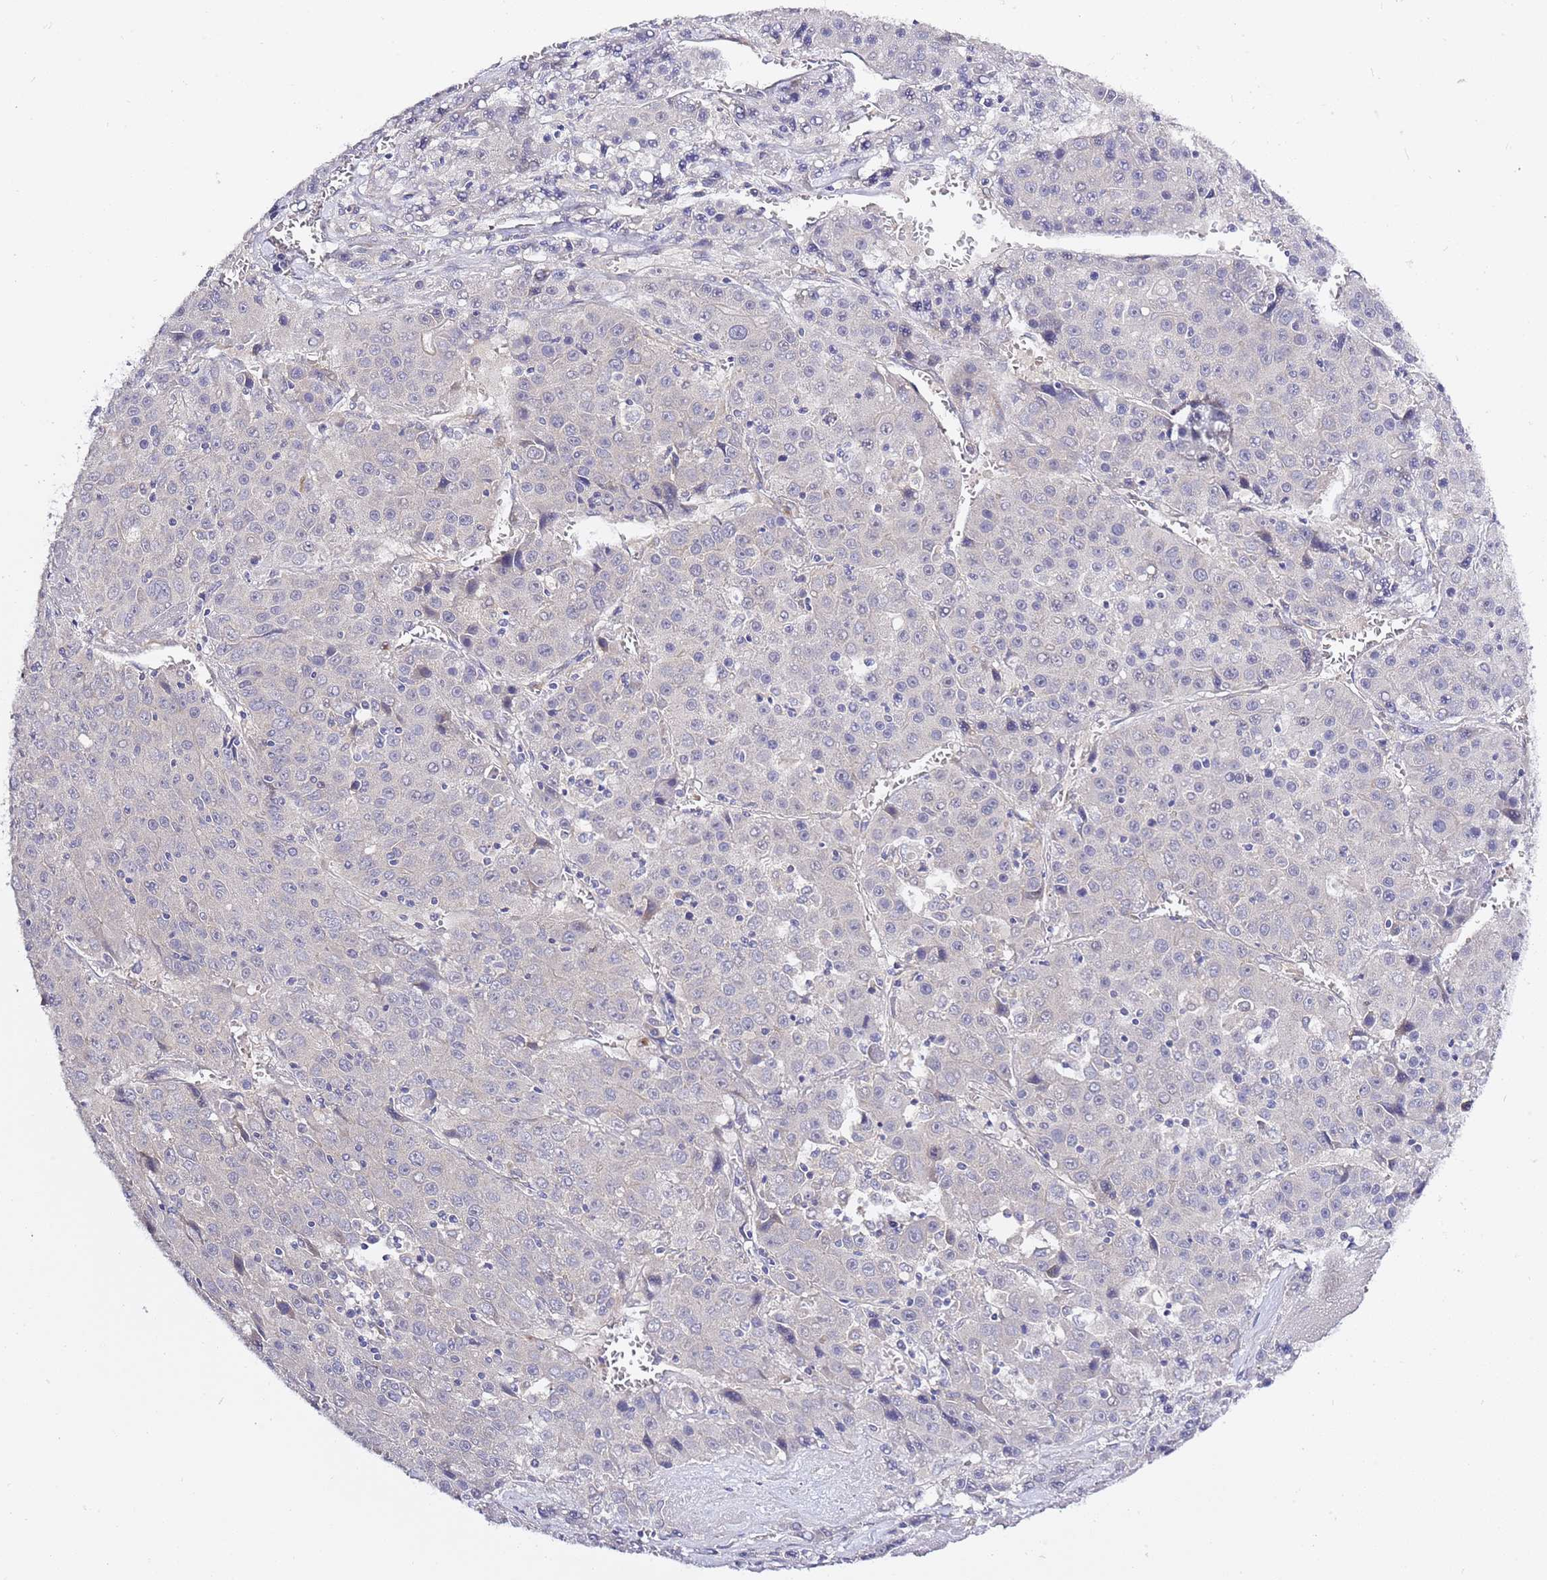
{"staining": {"intensity": "negative", "quantity": "none", "location": "none"}, "tissue": "liver cancer", "cell_type": "Tumor cells", "image_type": "cancer", "snomed": [{"axis": "morphology", "description": "Carcinoma, Hepatocellular, NOS"}, {"axis": "topography", "description": "Liver"}], "caption": "An immunohistochemistry histopathology image of hepatocellular carcinoma (liver) is shown. There is no staining in tumor cells of hepatocellular carcinoma (liver).", "gene": "RFK", "patient": {"sex": "female", "age": 53}}